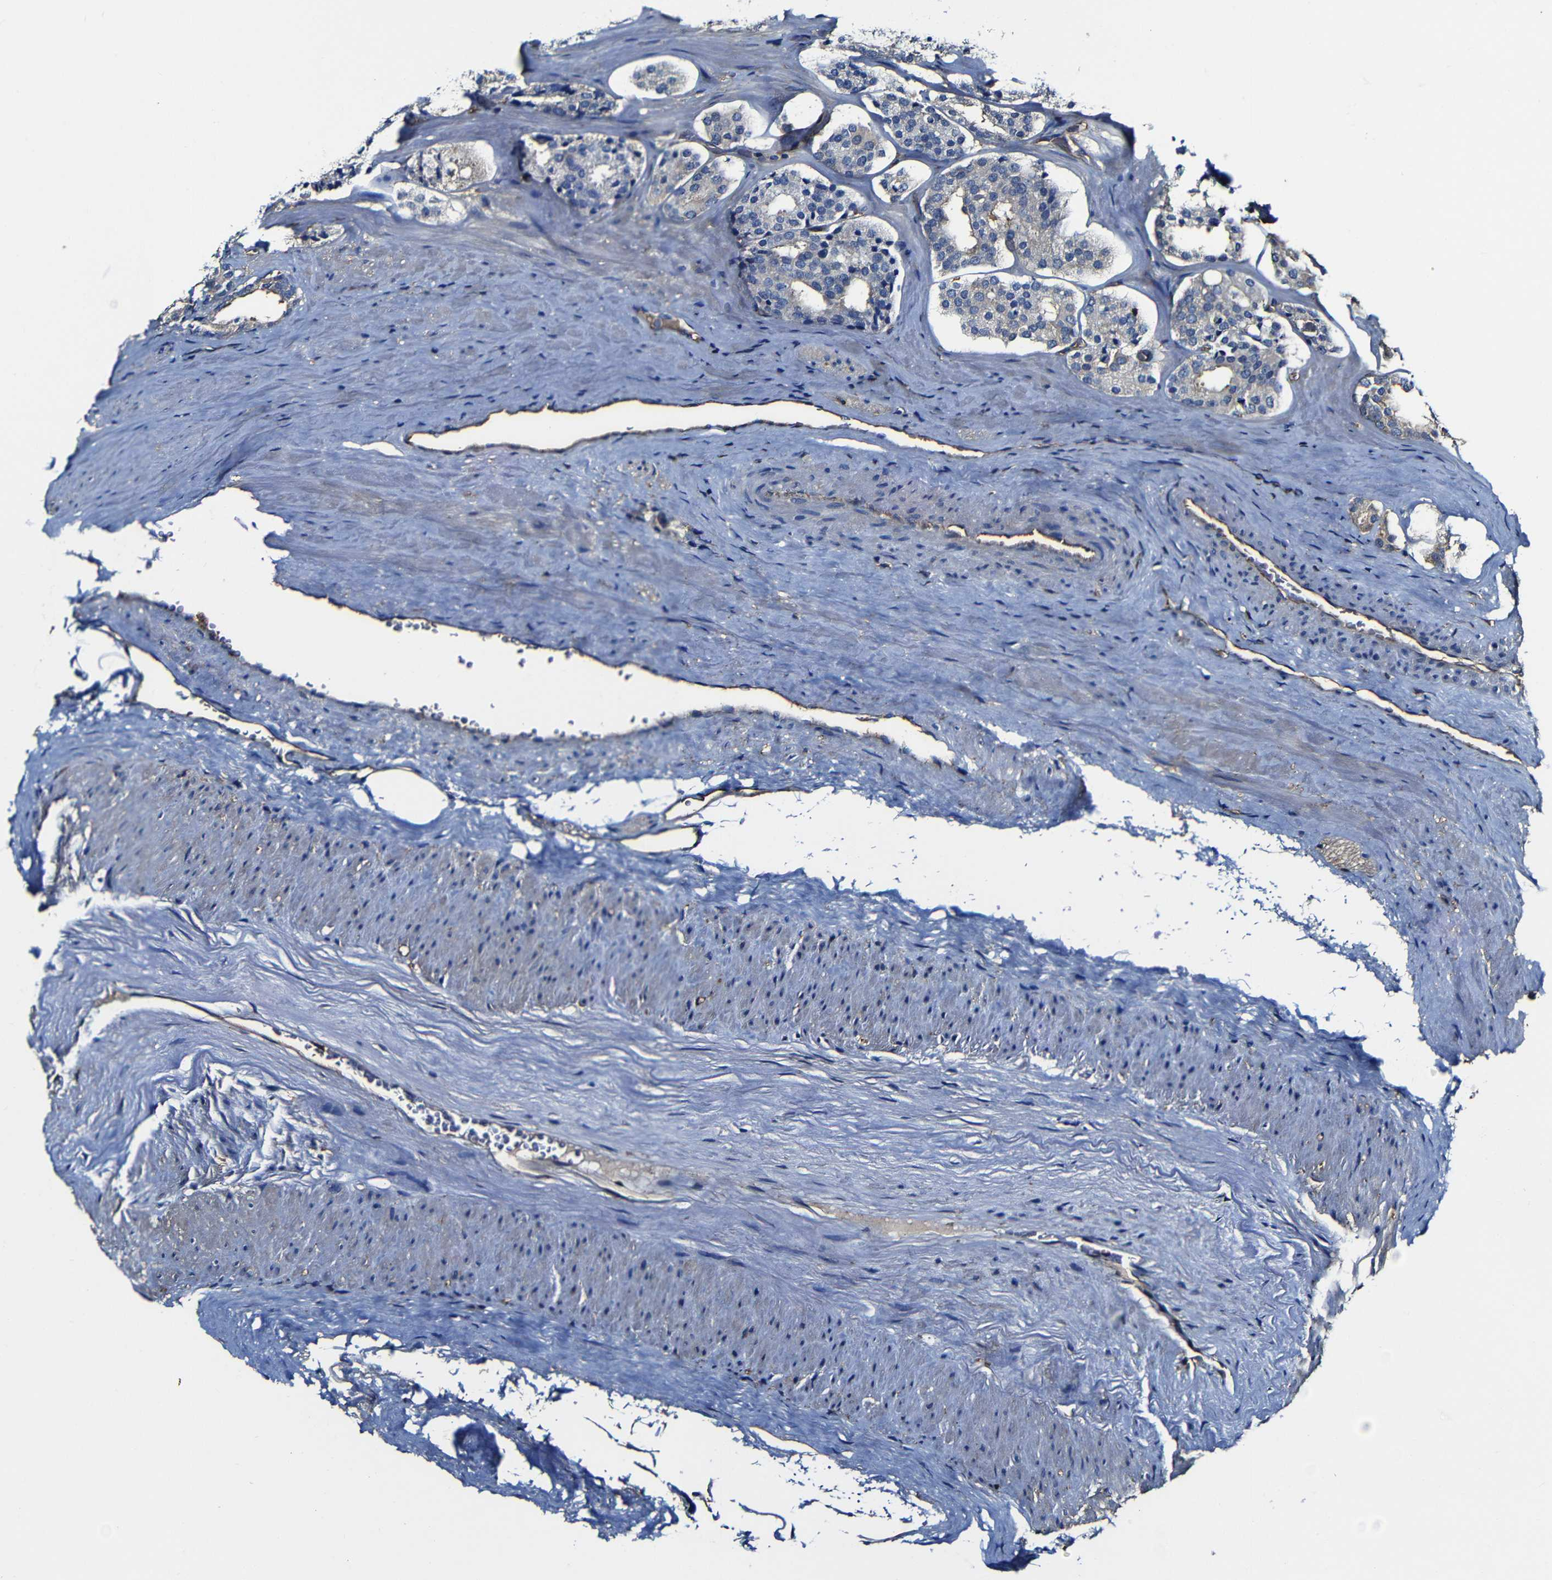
{"staining": {"intensity": "weak", "quantity": "<25%", "location": "cytoplasmic/membranous"}, "tissue": "prostate cancer", "cell_type": "Tumor cells", "image_type": "cancer", "snomed": [{"axis": "morphology", "description": "Adenocarcinoma, High grade"}, {"axis": "topography", "description": "Prostate"}], "caption": "Prostate cancer (adenocarcinoma (high-grade)) was stained to show a protein in brown. There is no significant staining in tumor cells.", "gene": "MSN", "patient": {"sex": "male", "age": 60}}